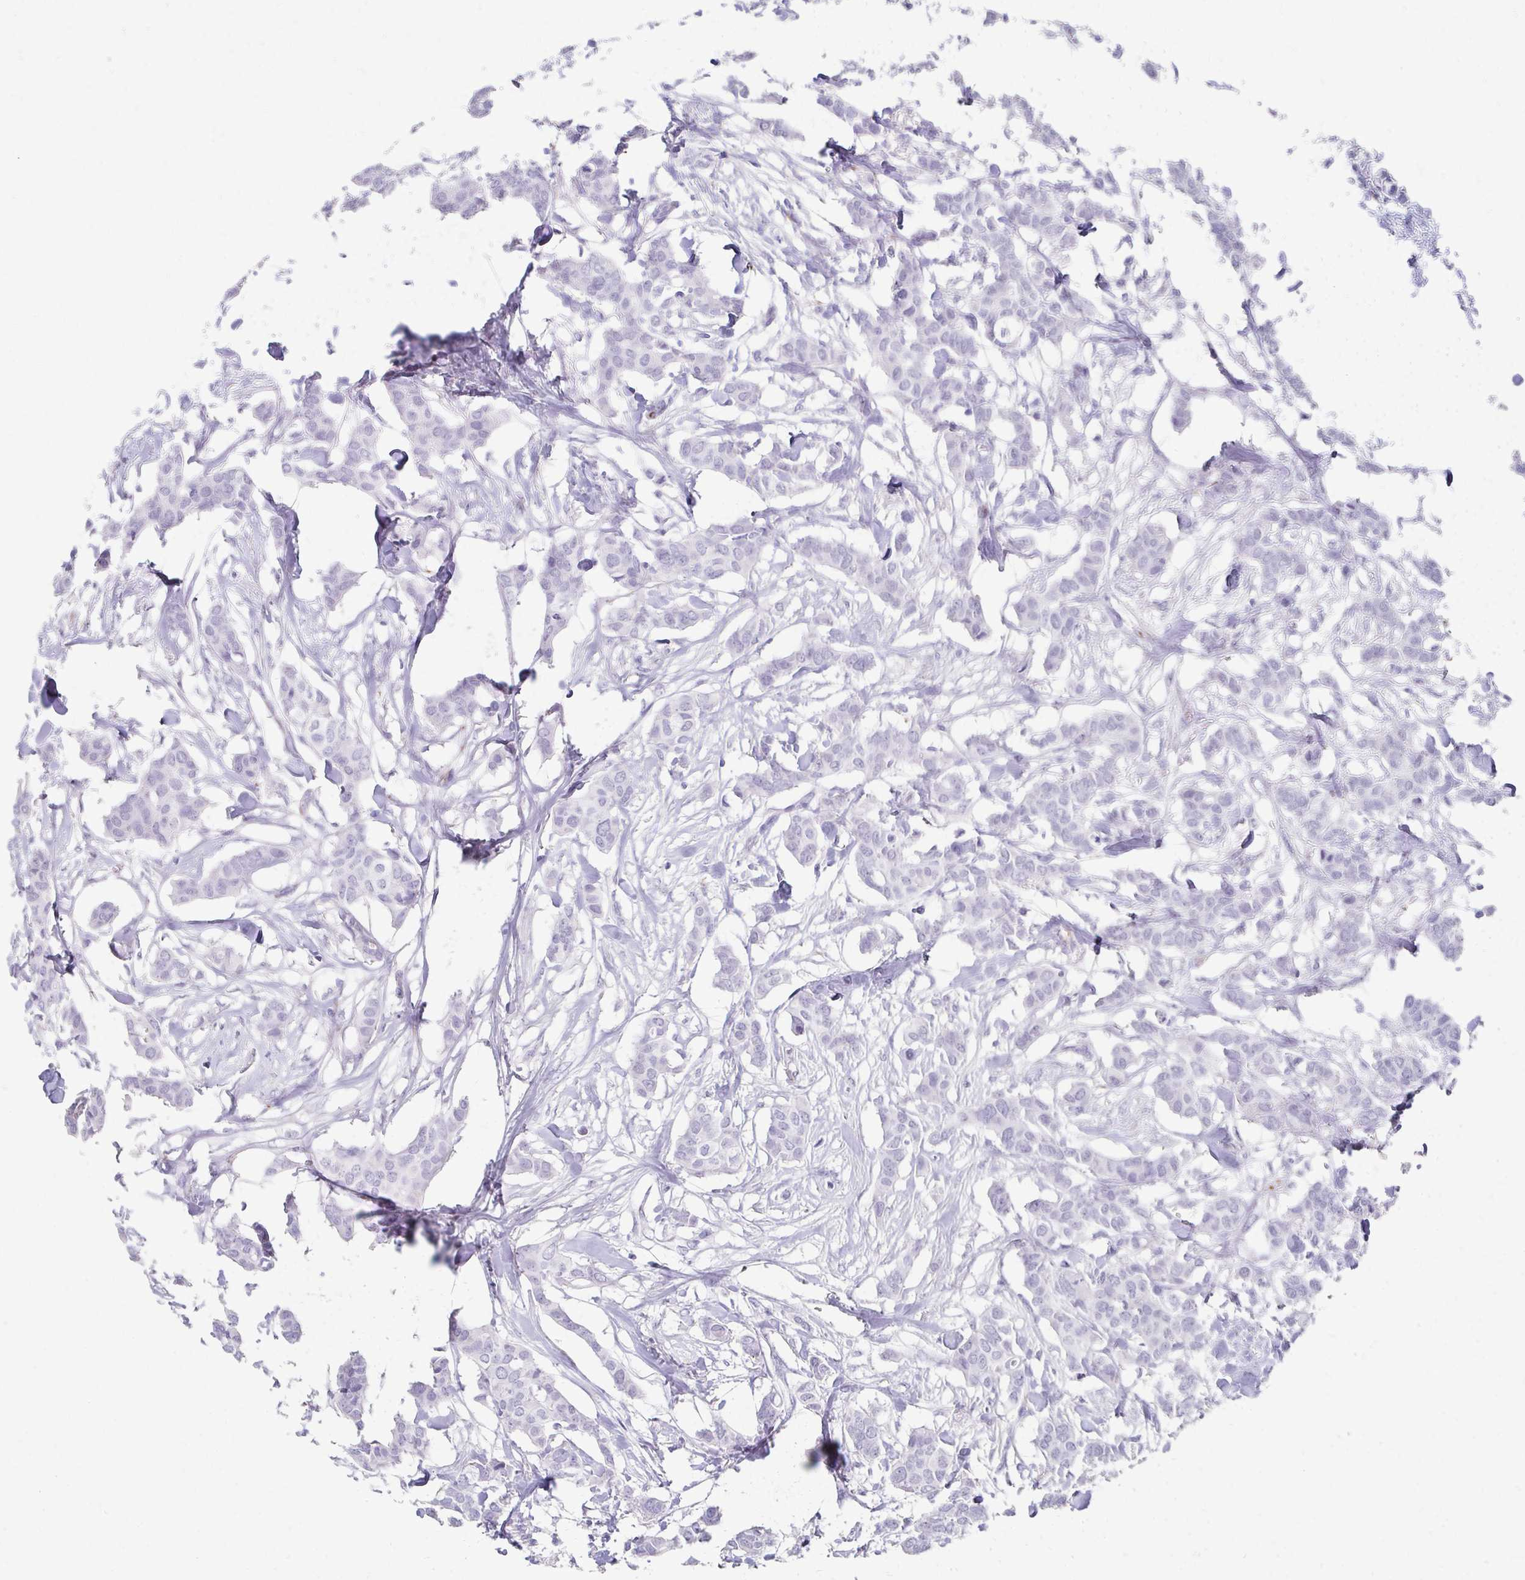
{"staining": {"intensity": "negative", "quantity": "none", "location": "none"}, "tissue": "breast cancer", "cell_type": "Tumor cells", "image_type": "cancer", "snomed": [{"axis": "morphology", "description": "Duct carcinoma"}, {"axis": "topography", "description": "Breast"}], "caption": "Immunohistochemistry micrograph of neoplastic tissue: breast intraductal carcinoma stained with DAB (3,3'-diaminobenzidine) reveals no significant protein expression in tumor cells.", "gene": "TMEM54", "patient": {"sex": "female", "age": 62}}